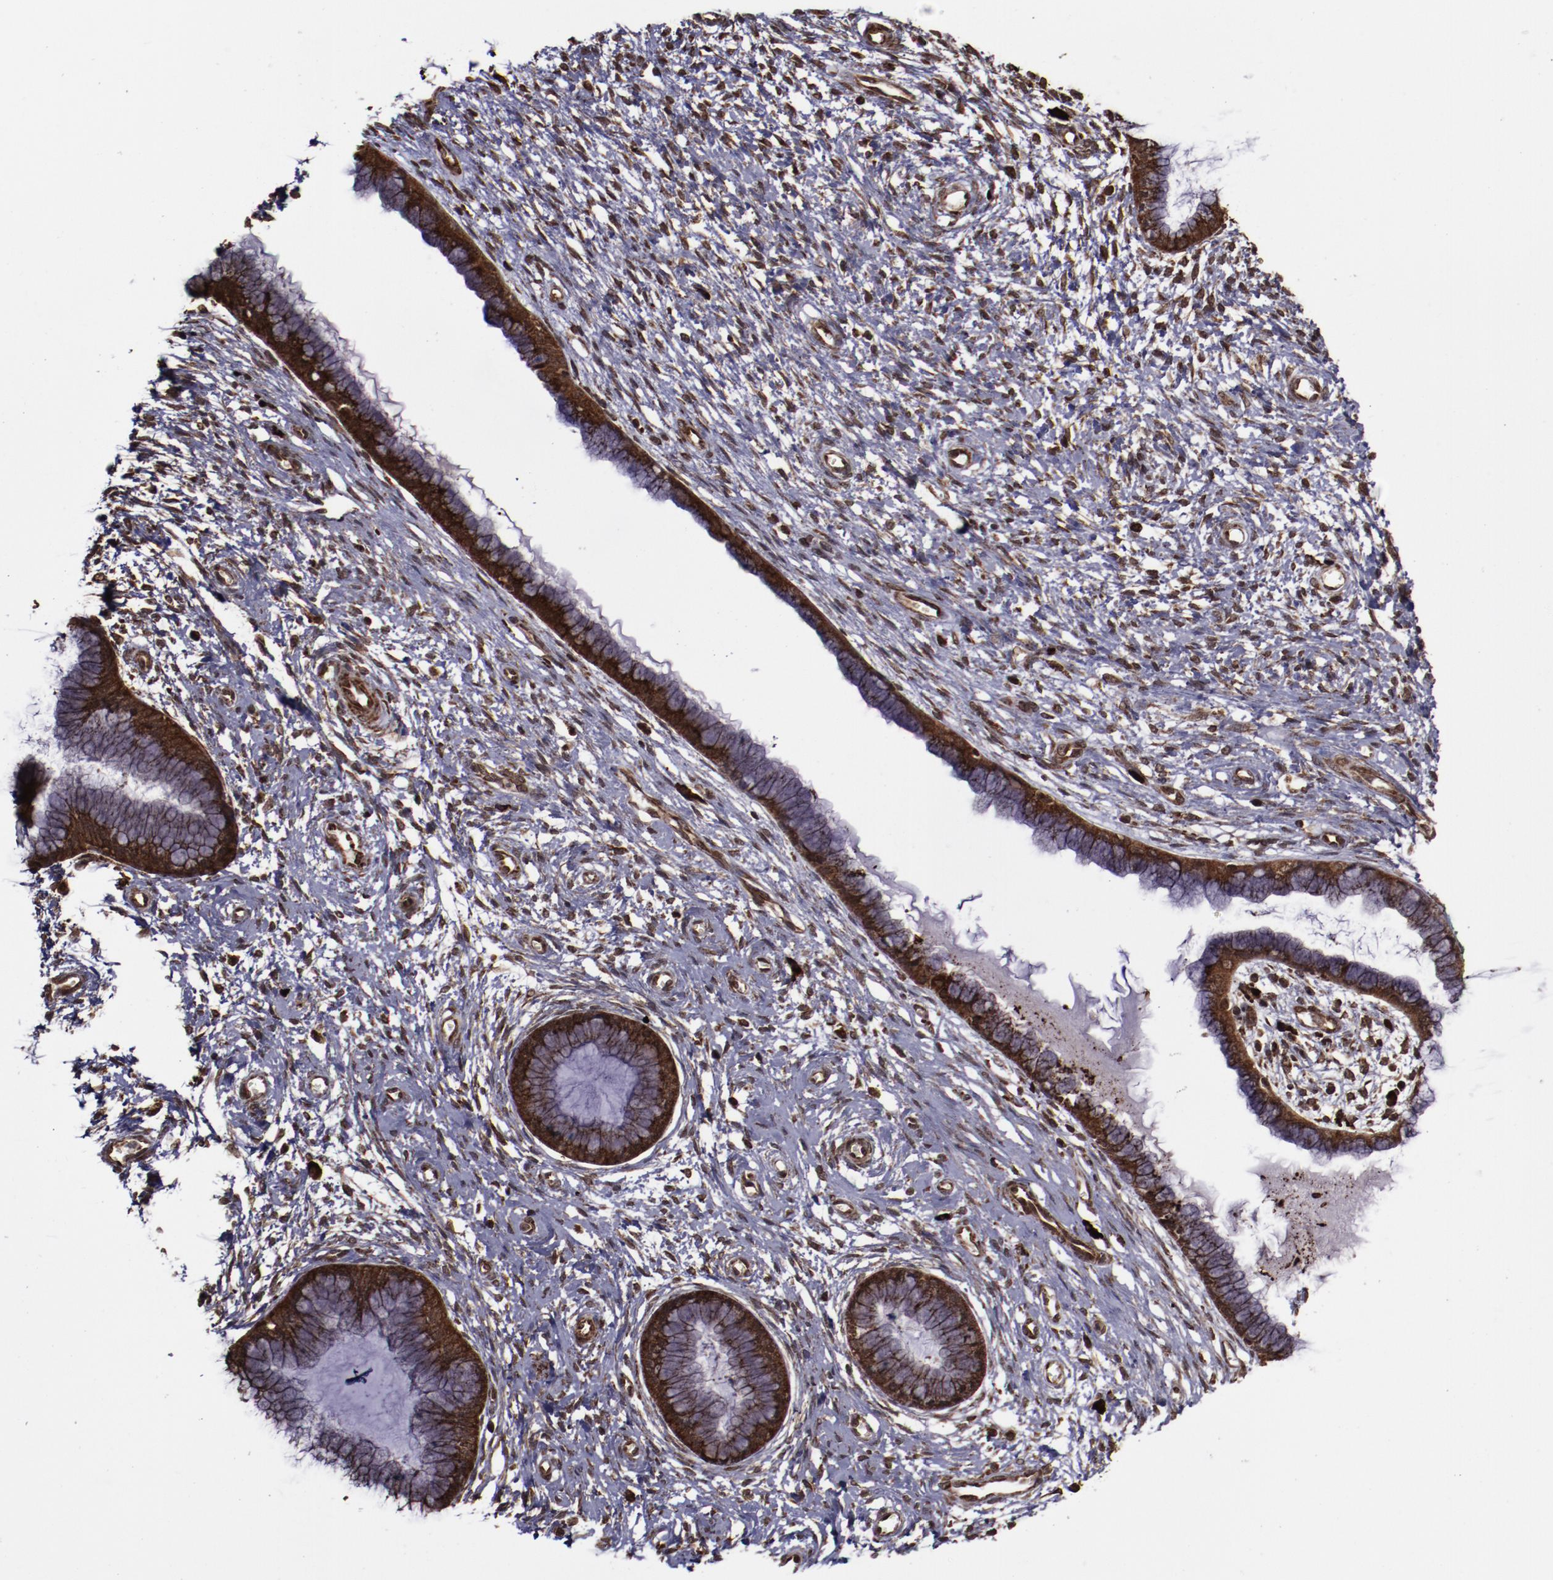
{"staining": {"intensity": "strong", "quantity": ">75%", "location": "cytoplasmic/membranous,nuclear"}, "tissue": "cervix", "cell_type": "Glandular cells", "image_type": "normal", "snomed": [{"axis": "morphology", "description": "Normal tissue, NOS"}, {"axis": "topography", "description": "Cervix"}], "caption": "Cervix stained with a brown dye exhibits strong cytoplasmic/membranous,nuclear positive positivity in about >75% of glandular cells.", "gene": "EIF4ENIF1", "patient": {"sex": "female", "age": 55}}